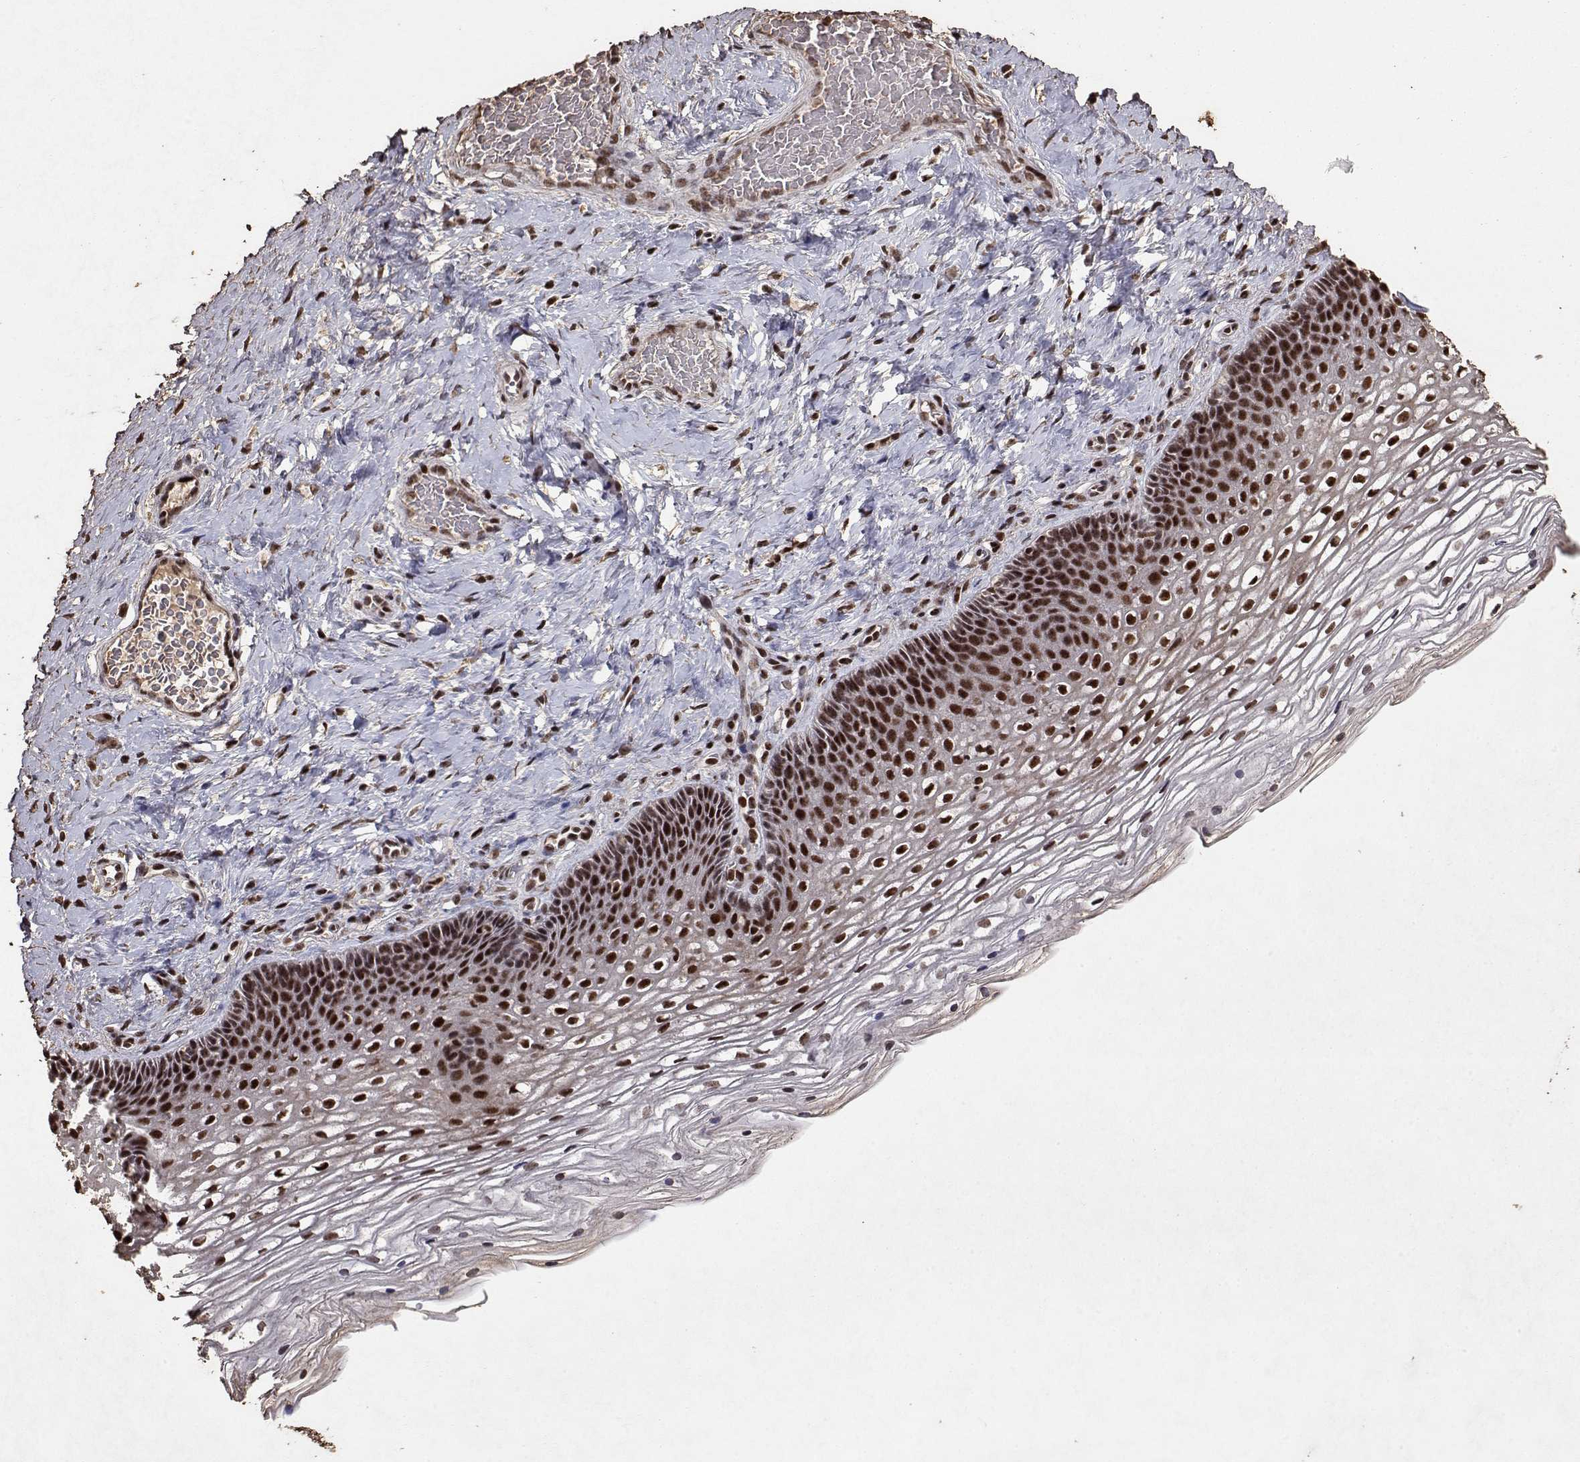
{"staining": {"intensity": "strong", "quantity": ">75%", "location": "nuclear"}, "tissue": "cervix", "cell_type": "Glandular cells", "image_type": "normal", "snomed": [{"axis": "morphology", "description": "Normal tissue, NOS"}, {"axis": "topography", "description": "Cervix"}], "caption": "Protein staining of unremarkable cervix exhibits strong nuclear expression in about >75% of glandular cells. The staining was performed using DAB to visualize the protein expression in brown, while the nuclei were stained in blue with hematoxylin (Magnification: 20x).", "gene": "TOE1", "patient": {"sex": "female", "age": 34}}